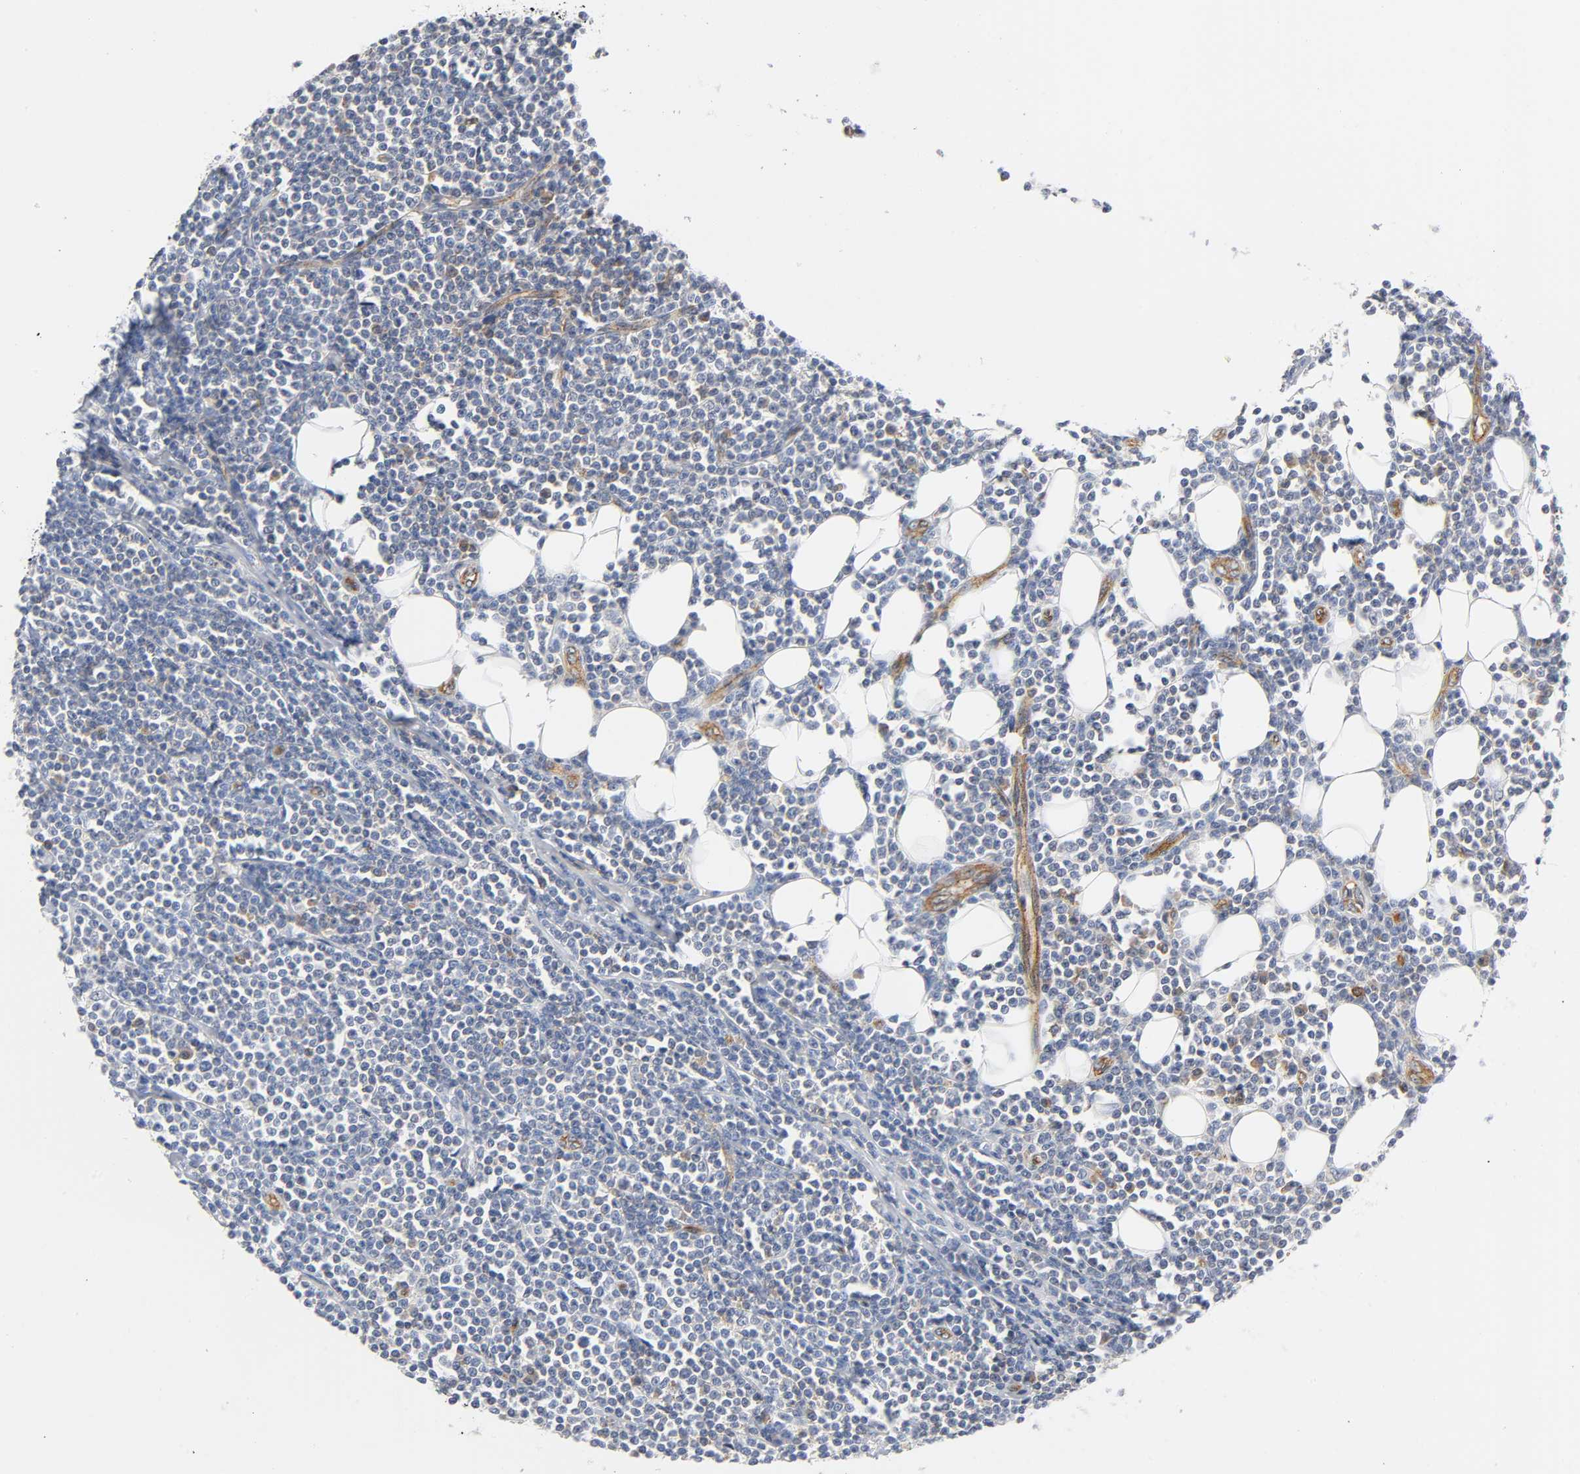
{"staining": {"intensity": "weak", "quantity": "<25%", "location": "cytoplasmic/membranous"}, "tissue": "lymphoma", "cell_type": "Tumor cells", "image_type": "cancer", "snomed": [{"axis": "morphology", "description": "Malignant lymphoma, non-Hodgkin's type, Low grade"}, {"axis": "topography", "description": "Soft tissue"}], "caption": "This histopathology image is of lymphoma stained with immunohistochemistry to label a protein in brown with the nuclei are counter-stained blue. There is no positivity in tumor cells.", "gene": "CD2AP", "patient": {"sex": "male", "age": 92}}